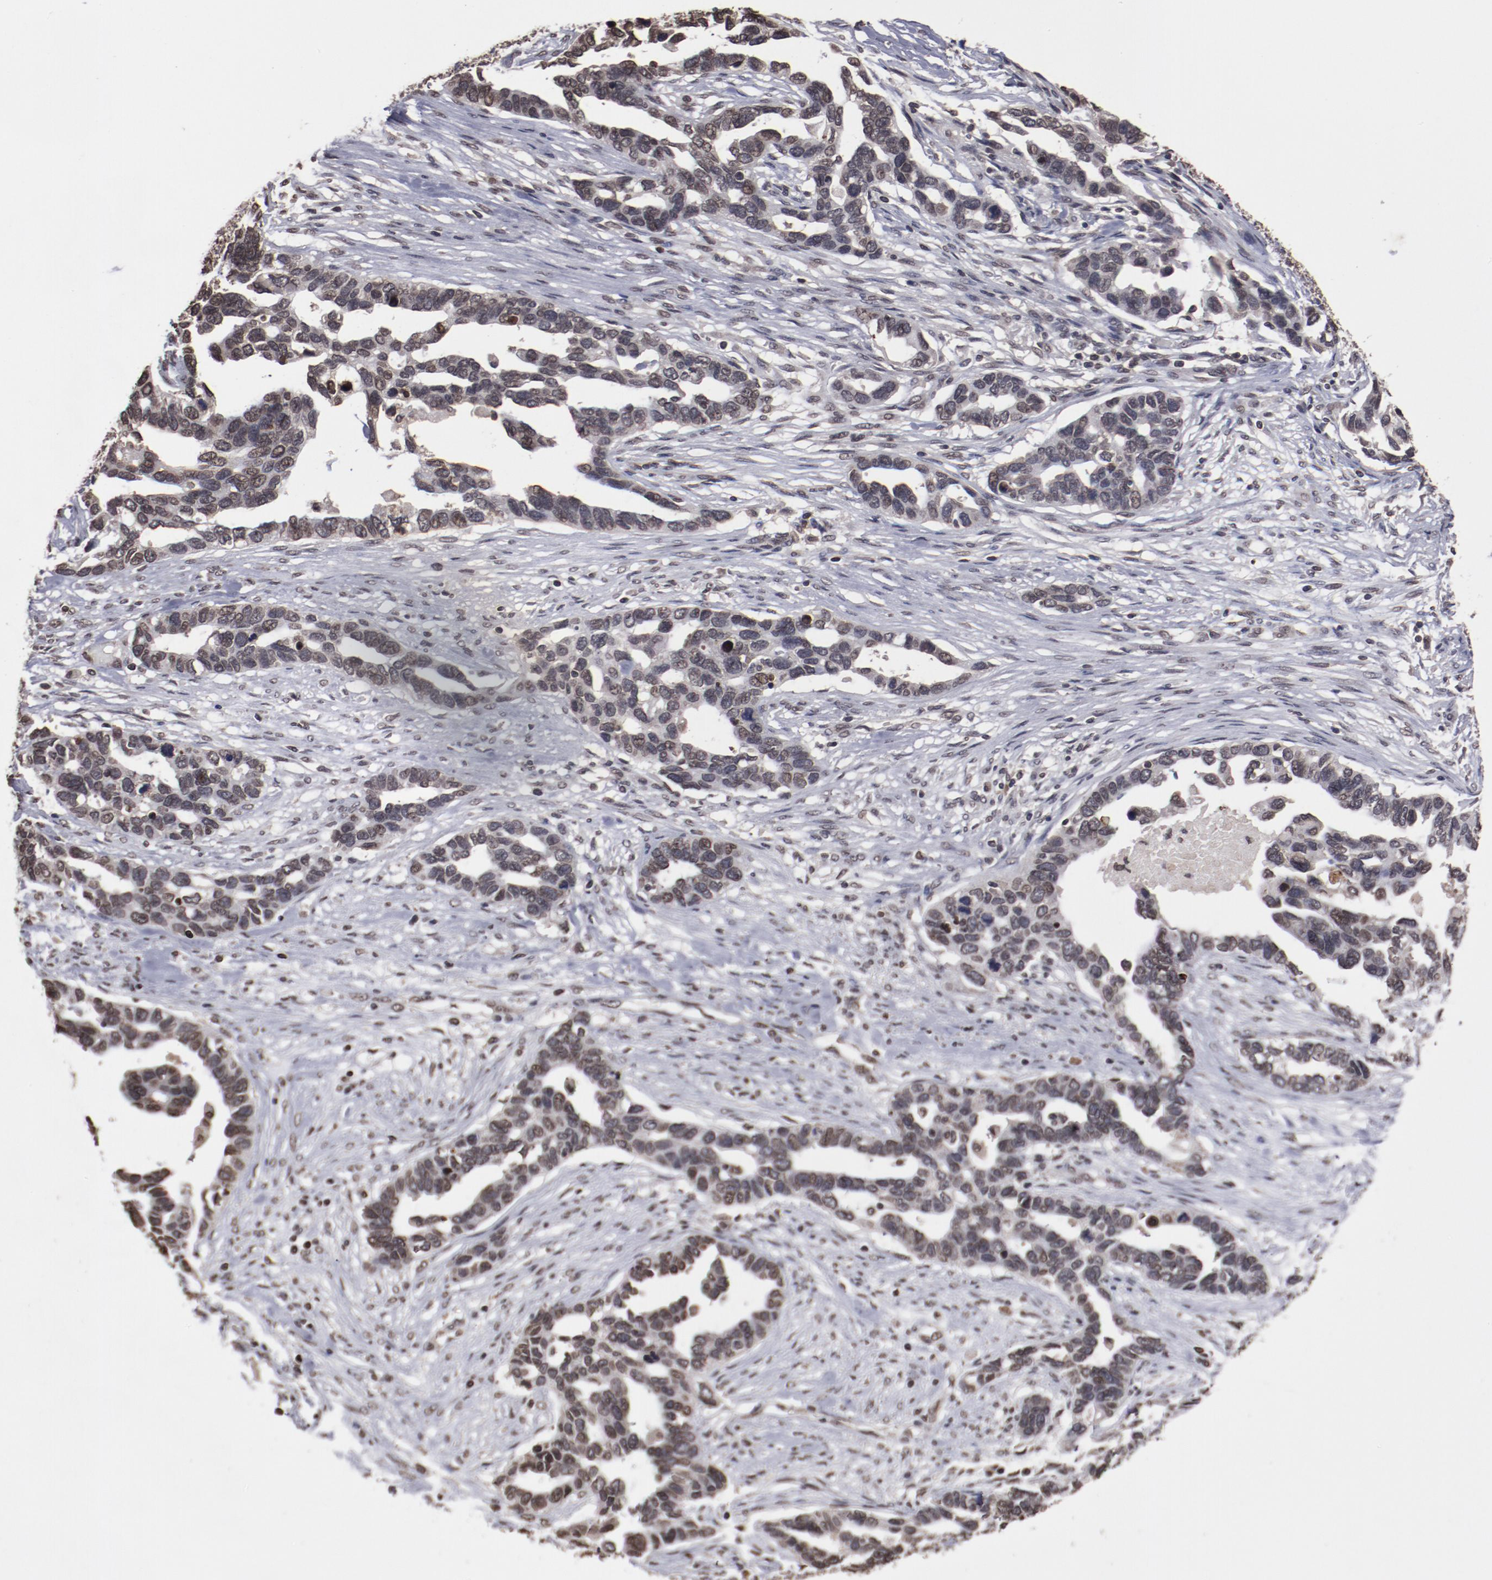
{"staining": {"intensity": "weak", "quantity": ">75%", "location": "nuclear"}, "tissue": "ovarian cancer", "cell_type": "Tumor cells", "image_type": "cancer", "snomed": [{"axis": "morphology", "description": "Cystadenocarcinoma, serous, NOS"}, {"axis": "topography", "description": "Ovary"}], "caption": "This histopathology image shows immunohistochemistry staining of serous cystadenocarcinoma (ovarian), with low weak nuclear staining in about >75% of tumor cells.", "gene": "AKT1", "patient": {"sex": "female", "age": 54}}